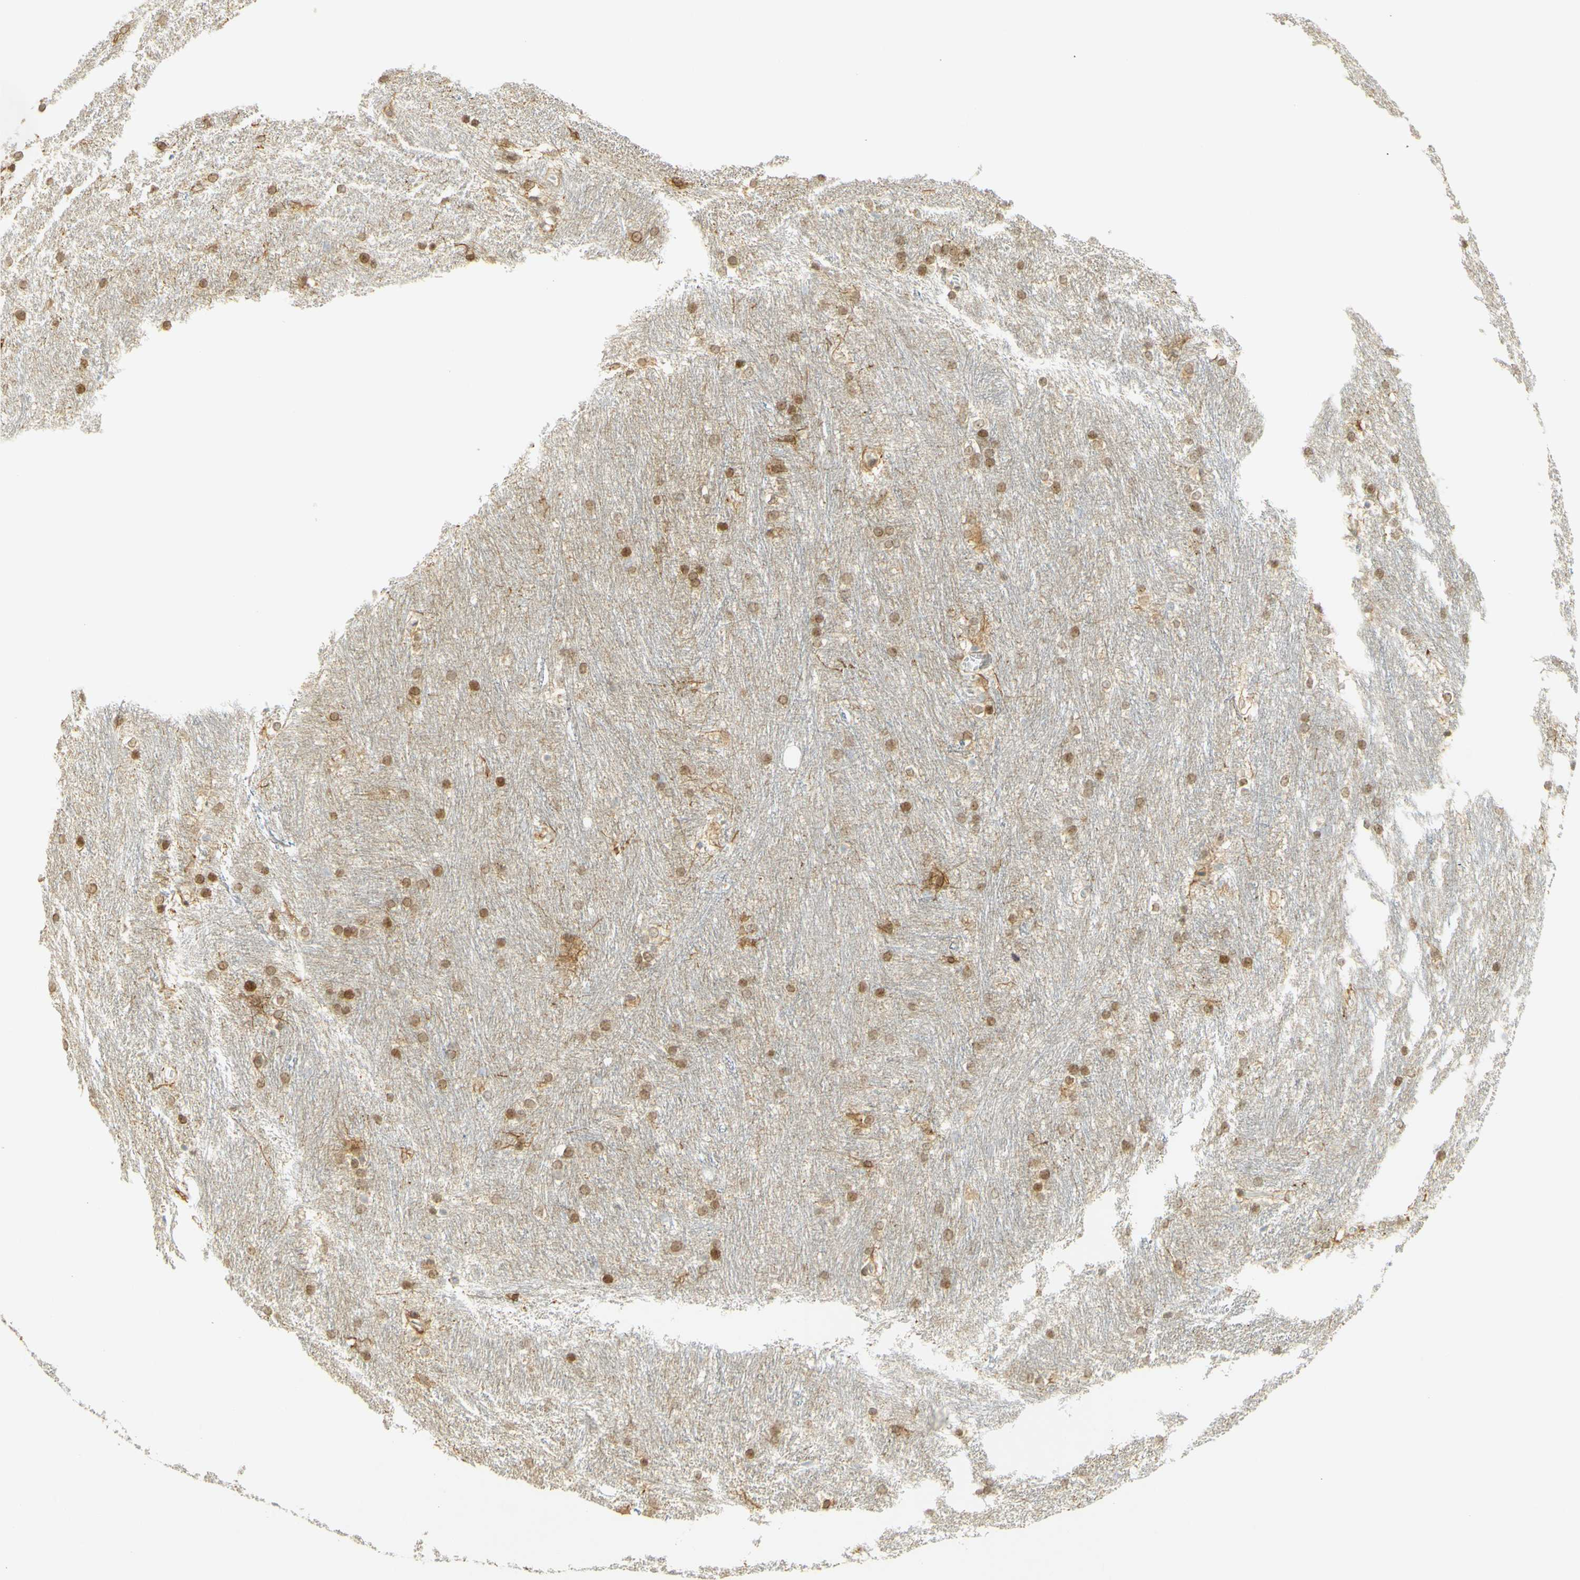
{"staining": {"intensity": "moderate", "quantity": "25%-75%", "location": "nuclear"}, "tissue": "caudate", "cell_type": "Glial cells", "image_type": "normal", "snomed": [{"axis": "morphology", "description": "Normal tissue, NOS"}, {"axis": "topography", "description": "Lateral ventricle wall"}], "caption": "Unremarkable caudate was stained to show a protein in brown. There is medium levels of moderate nuclear expression in about 25%-75% of glial cells.", "gene": "E2F1", "patient": {"sex": "female", "age": 19}}